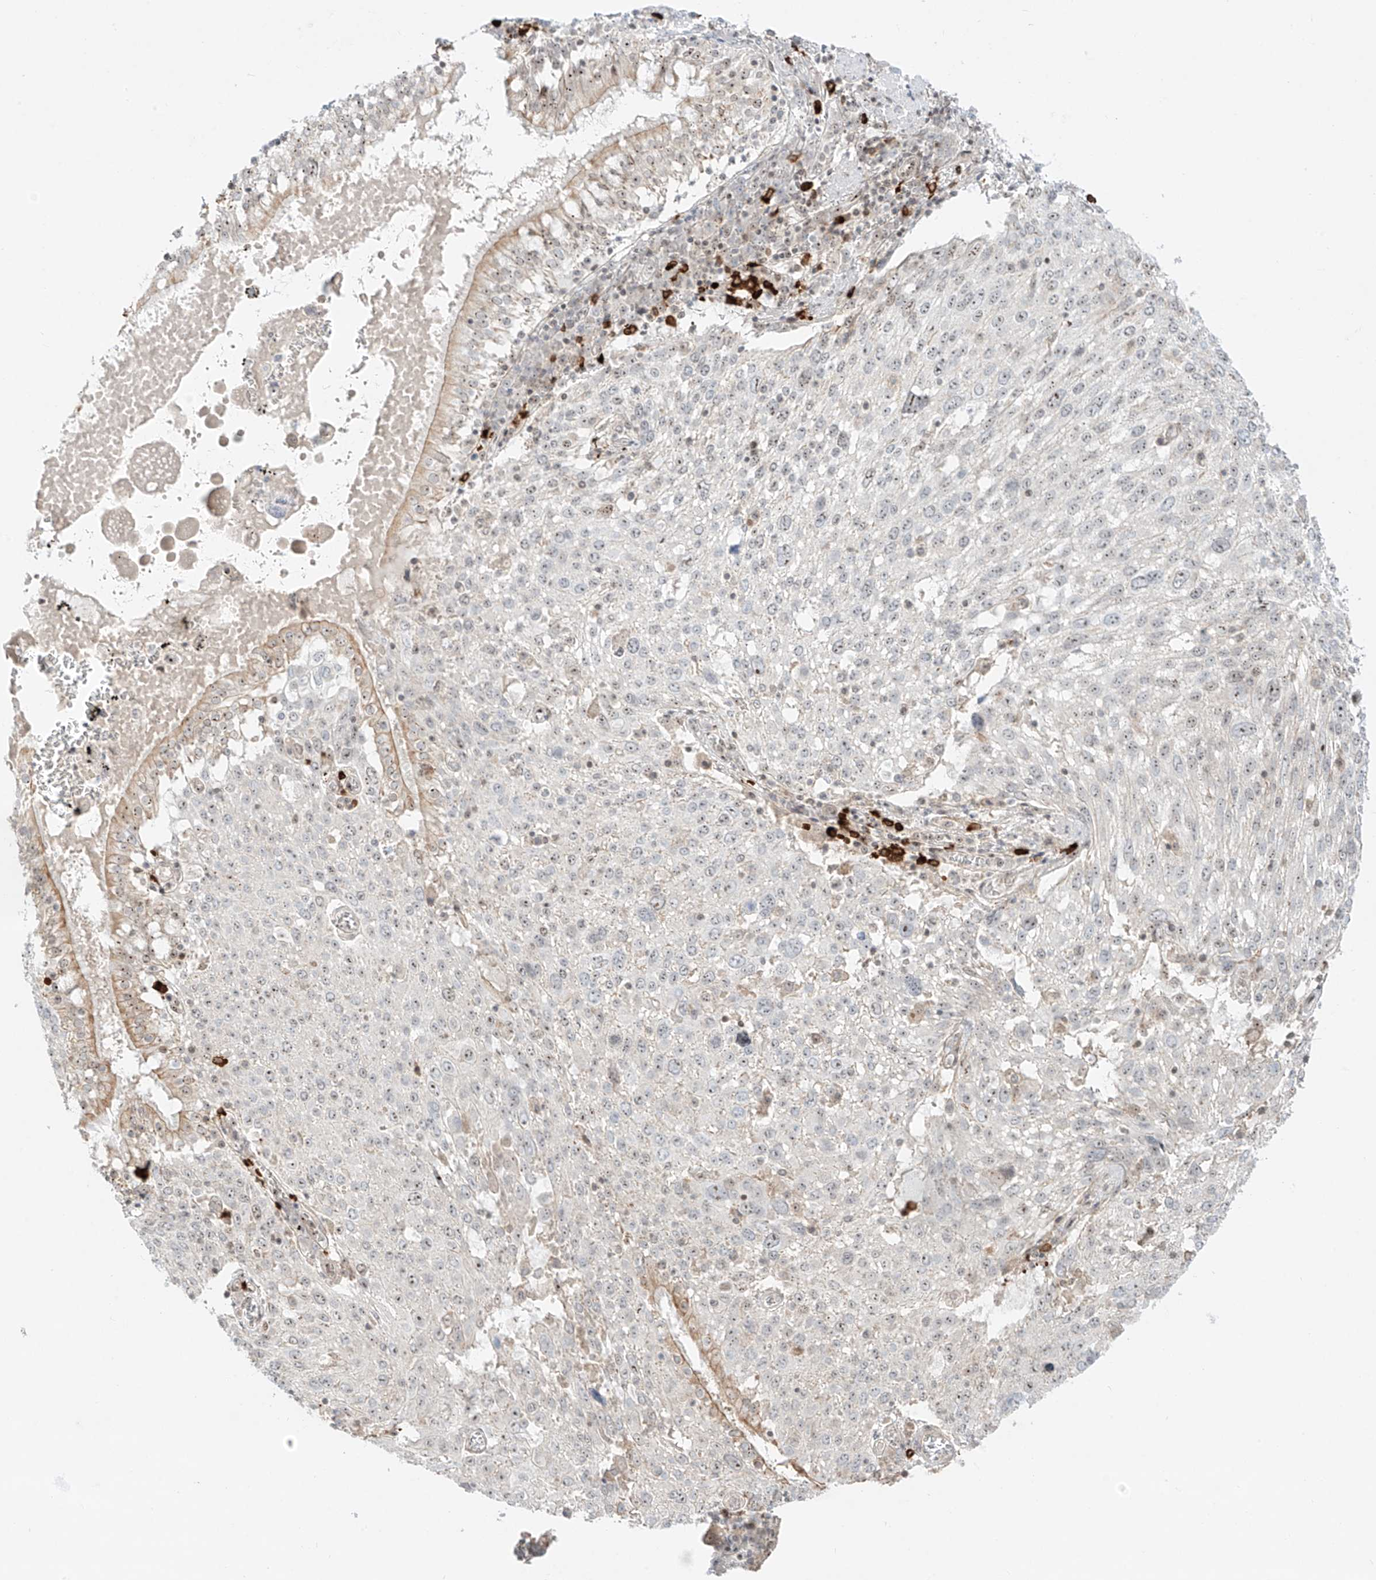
{"staining": {"intensity": "weak", "quantity": "<25%", "location": "nuclear"}, "tissue": "lung cancer", "cell_type": "Tumor cells", "image_type": "cancer", "snomed": [{"axis": "morphology", "description": "Squamous cell carcinoma, NOS"}, {"axis": "topography", "description": "Lung"}], "caption": "Protein analysis of squamous cell carcinoma (lung) displays no significant expression in tumor cells.", "gene": "ZNF512", "patient": {"sex": "male", "age": 65}}